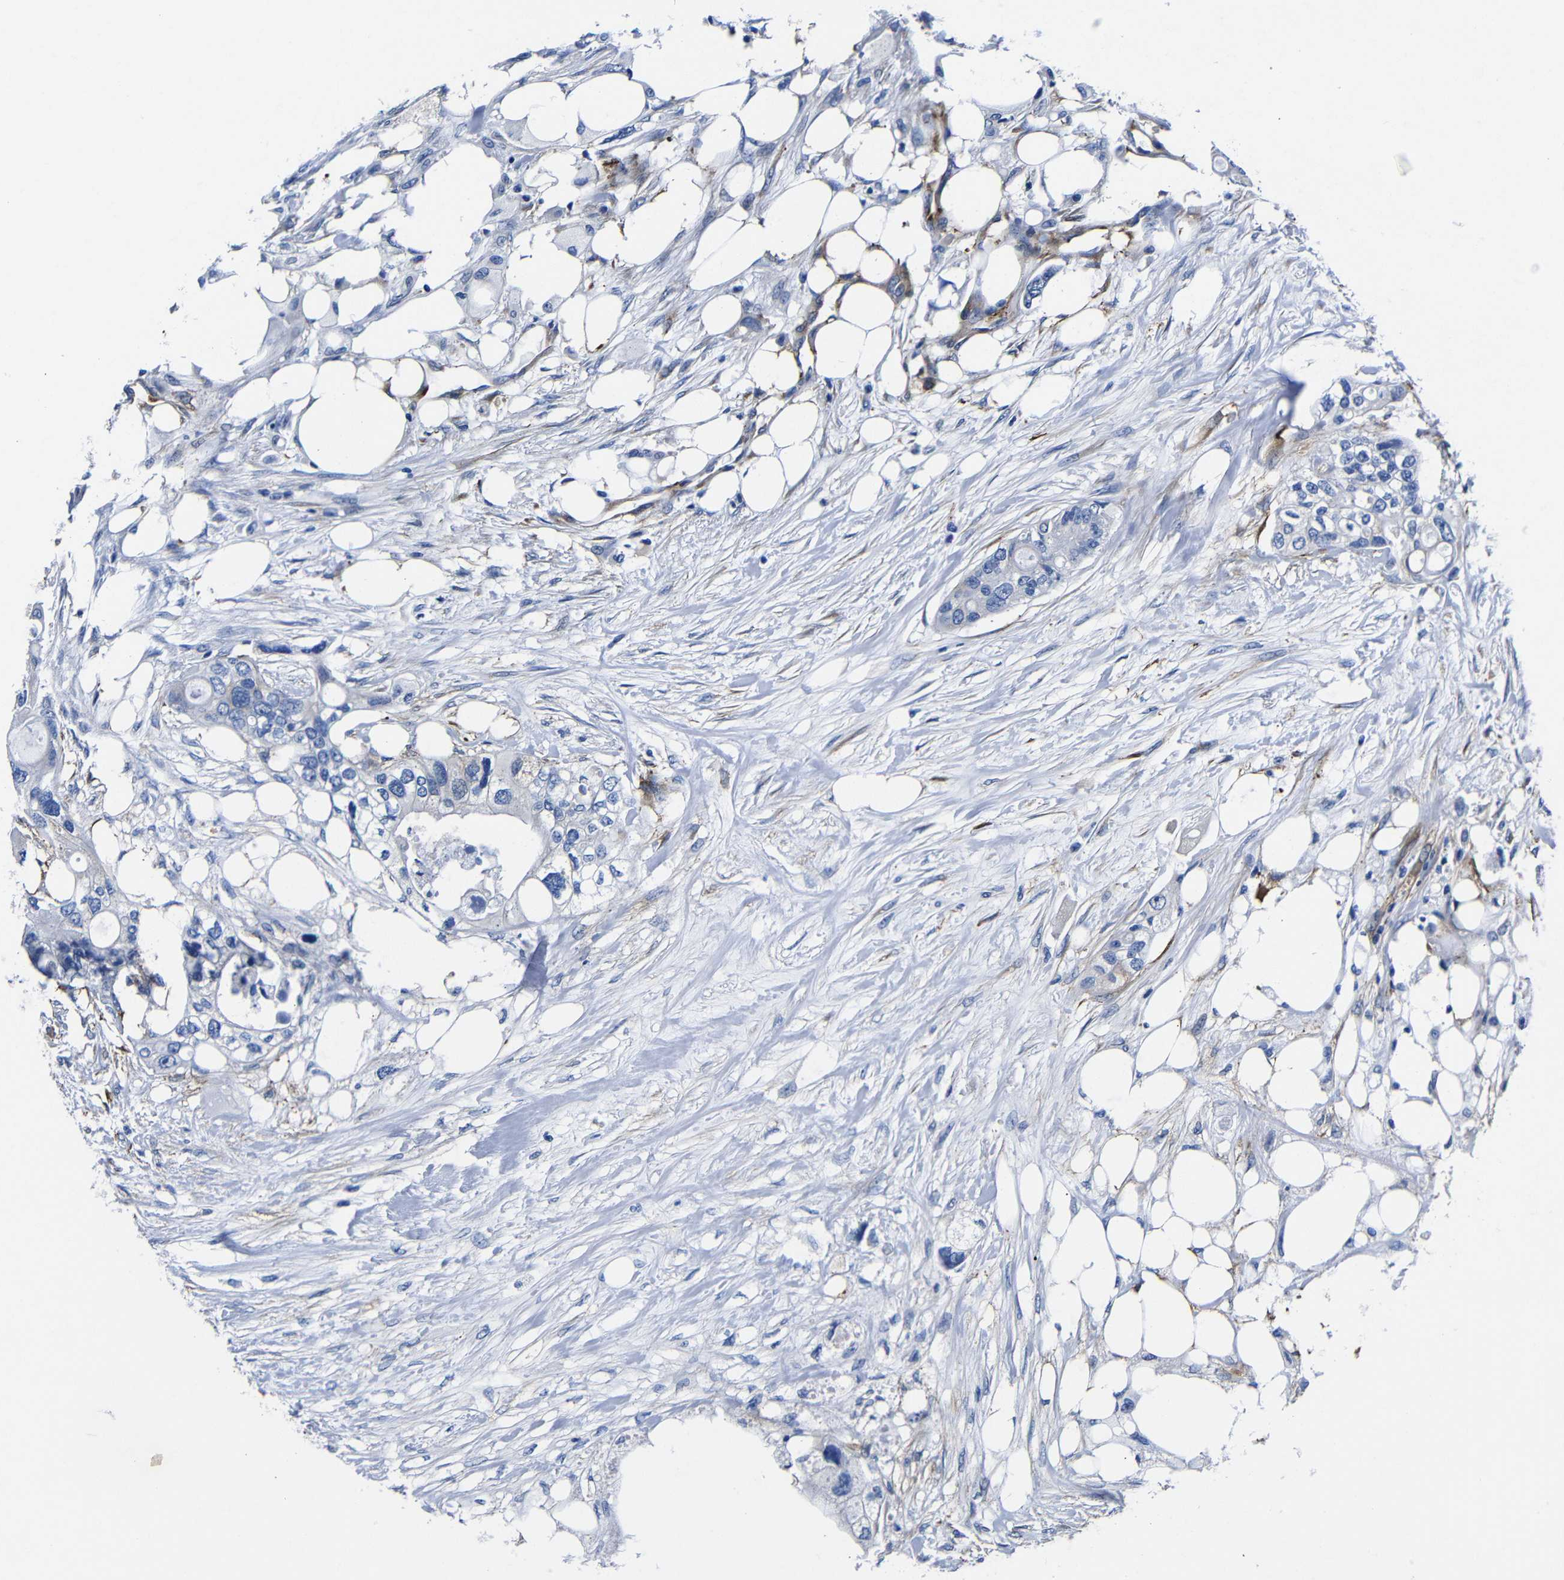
{"staining": {"intensity": "negative", "quantity": "none", "location": "none"}, "tissue": "colorectal cancer", "cell_type": "Tumor cells", "image_type": "cancer", "snomed": [{"axis": "morphology", "description": "Adenocarcinoma, NOS"}, {"axis": "topography", "description": "Colon"}], "caption": "A photomicrograph of human colorectal cancer is negative for staining in tumor cells.", "gene": "LRIG1", "patient": {"sex": "female", "age": 57}}